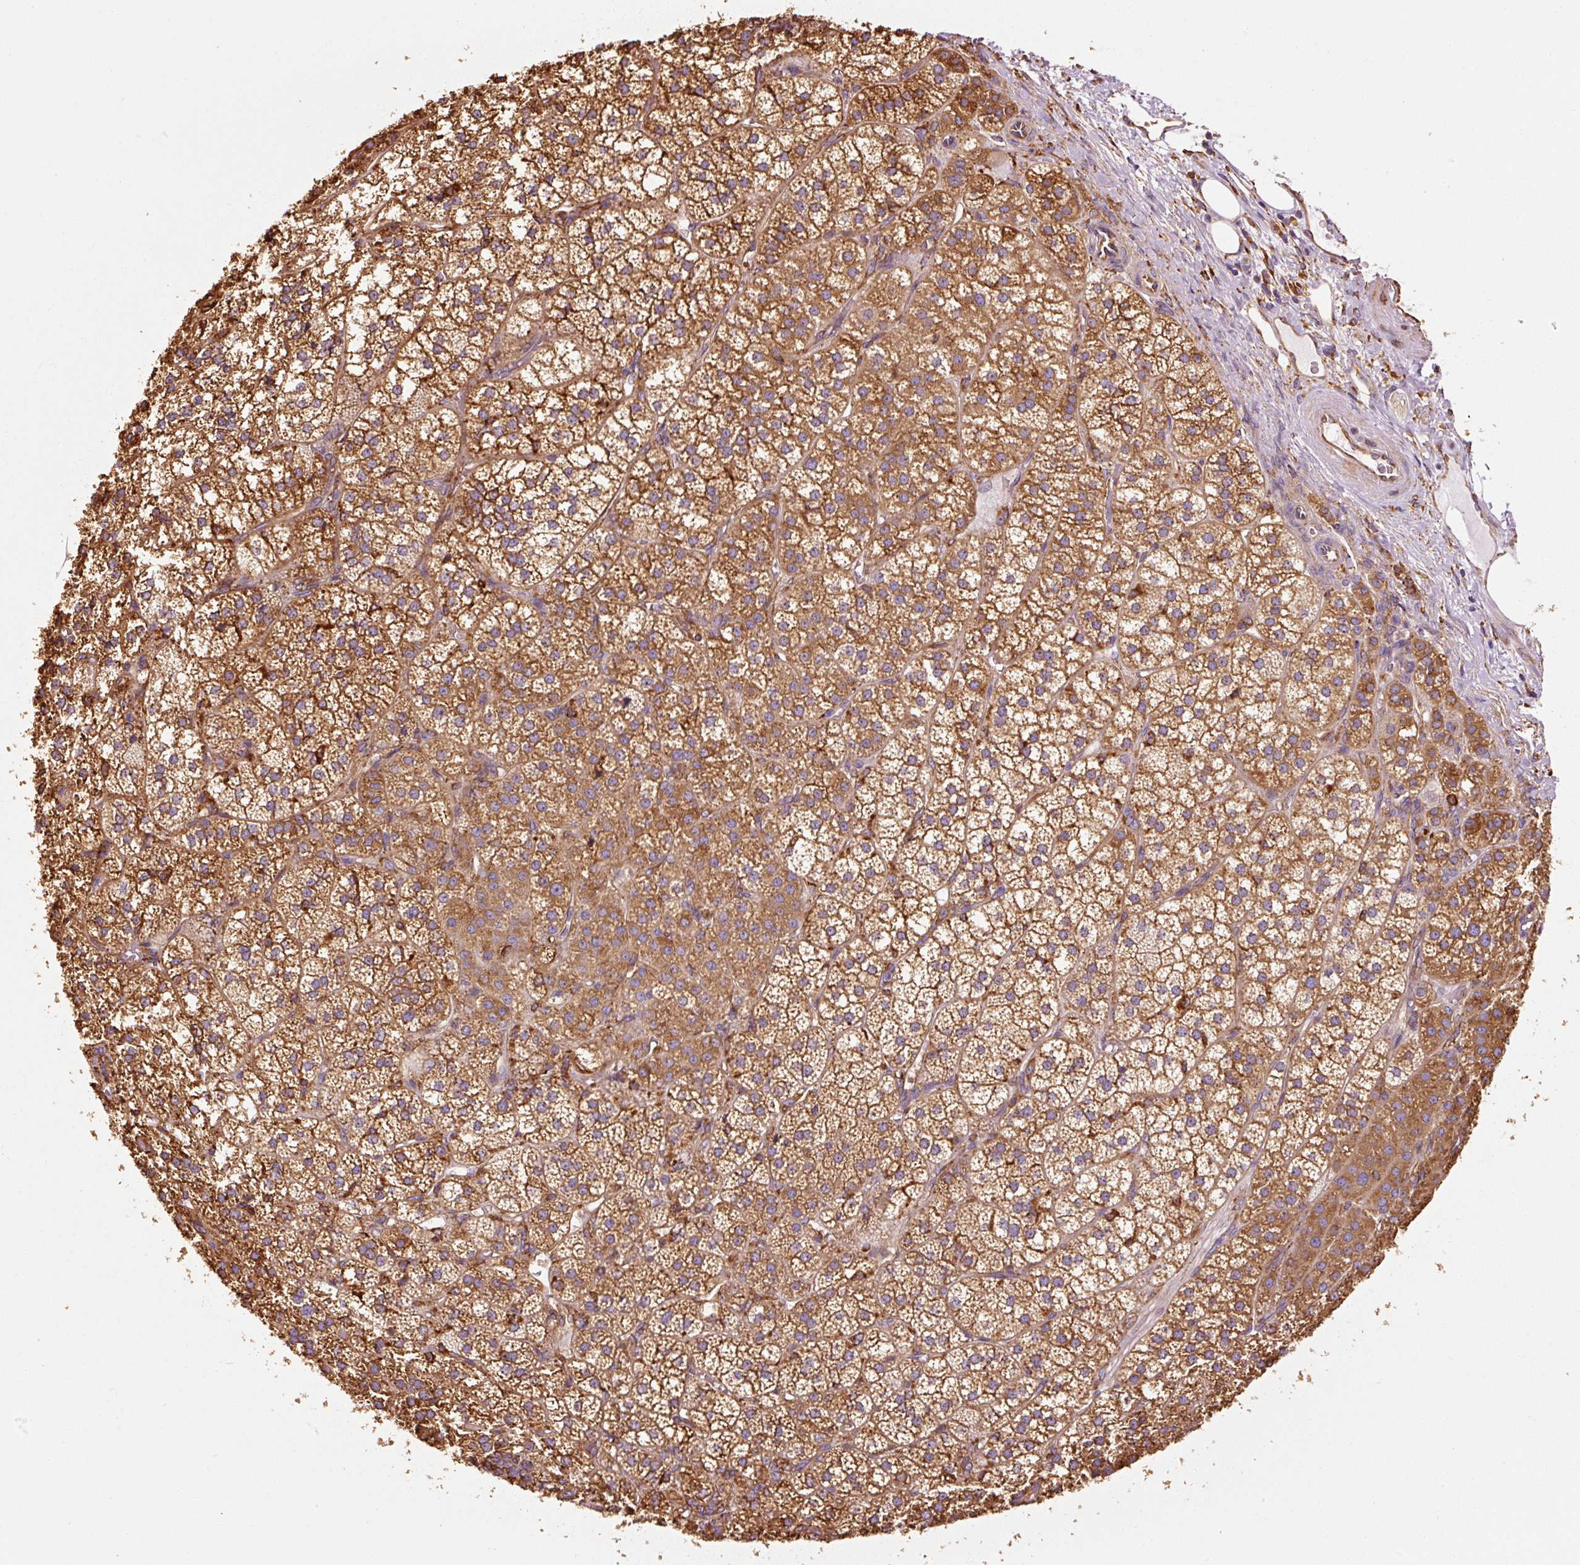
{"staining": {"intensity": "strong", "quantity": ">75%", "location": "cytoplasmic/membranous"}, "tissue": "adrenal gland", "cell_type": "Glandular cells", "image_type": "normal", "snomed": [{"axis": "morphology", "description": "Normal tissue, NOS"}, {"axis": "topography", "description": "Adrenal gland"}], "caption": "Glandular cells reveal high levels of strong cytoplasmic/membranous positivity in approximately >75% of cells in normal adrenal gland. (Brightfield microscopy of DAB IHC at high magnification).", "gene": "ENSG00000256500", "patient": {"sex": "female", "age": 60}}